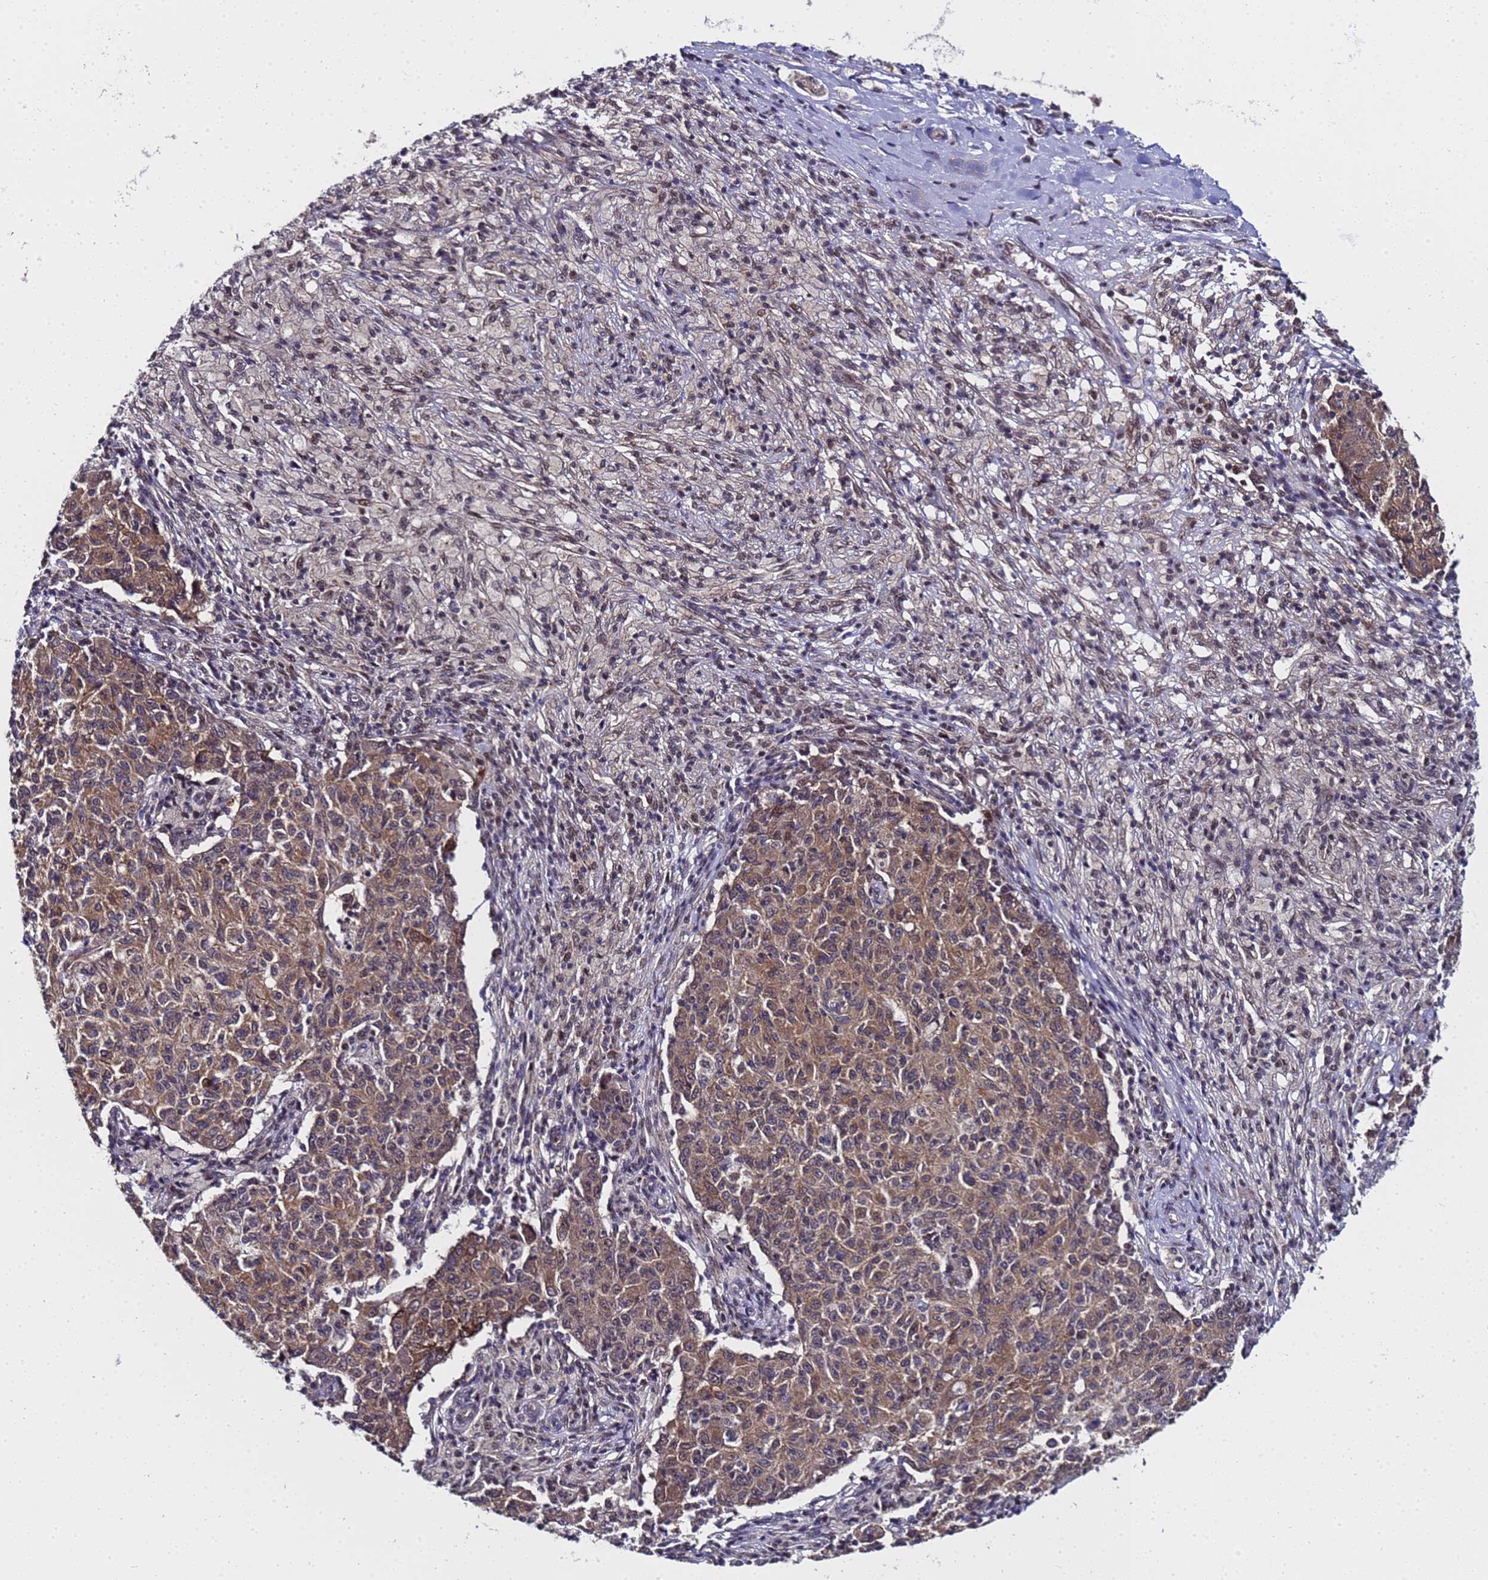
{"staining": {"intensity": "moderate", "quantity": ">75%", "location": "cytoplasmic/membranous,nuclear"}, "tissue": "ovarian cancer", "cell_type": "Tumor cells", "image_type": "cancer", "snomed": [{"axis": "morphology", "description": "Carcinoma, endometroid"}, {"axis": "topography", "description": "Ovary"}], "caption": "The image displays staining of ovarian endometroid carcinoma, revealing moderate cytoplasmic/membranous and nuclear protein positivity (brown color) within tumor cells.", "gene": "ANAPC13", "patient": {"sex": "female", "age": 42}}